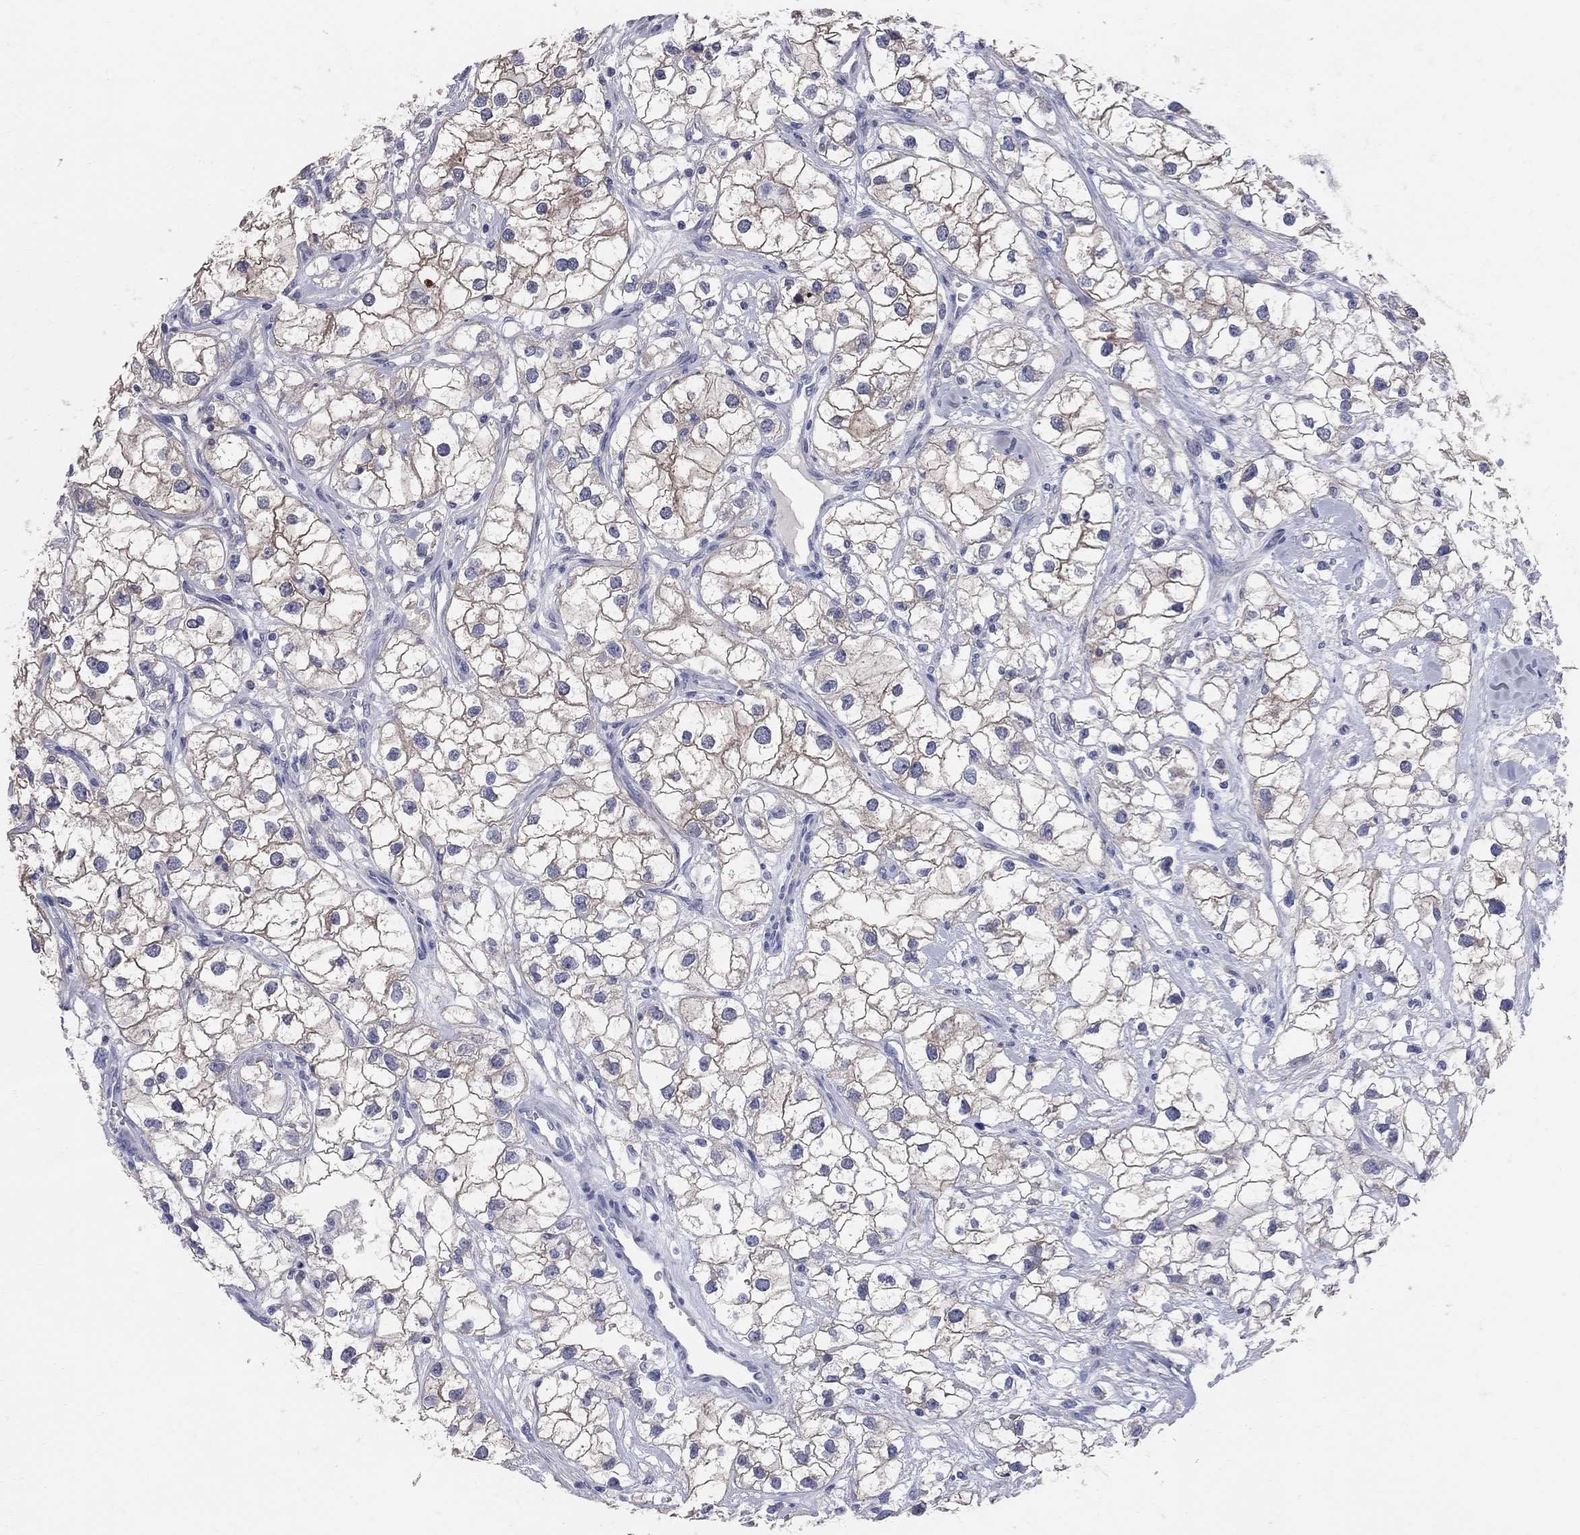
{"staining": {"intensity": "moderate", "quantity": "25%-75%", "location": "cytoplasmic/membranous"}, "tissue": "renal cancer", "cell_type": "Tumor cells", "image_type": "cancer", "snomed": [{"axis": "morphology", "description": "Adenocarcinoma, NOS"}, {"axis": "topography", "description": "Kidney"}], "caption": "A histopathology image of renal adenocarcinoma stained for a protein reveals moderate cytoplasmic/membranous brown staining in tumor cells. The protein of interest is stained brown, and the nuclei are stained in blue (DAB (3,3'-diaminobenzidine) IHC with brightfield microscopy, high magnification).", "gene": "AOX1", "patient": {"sex": "male", "age": 59}}